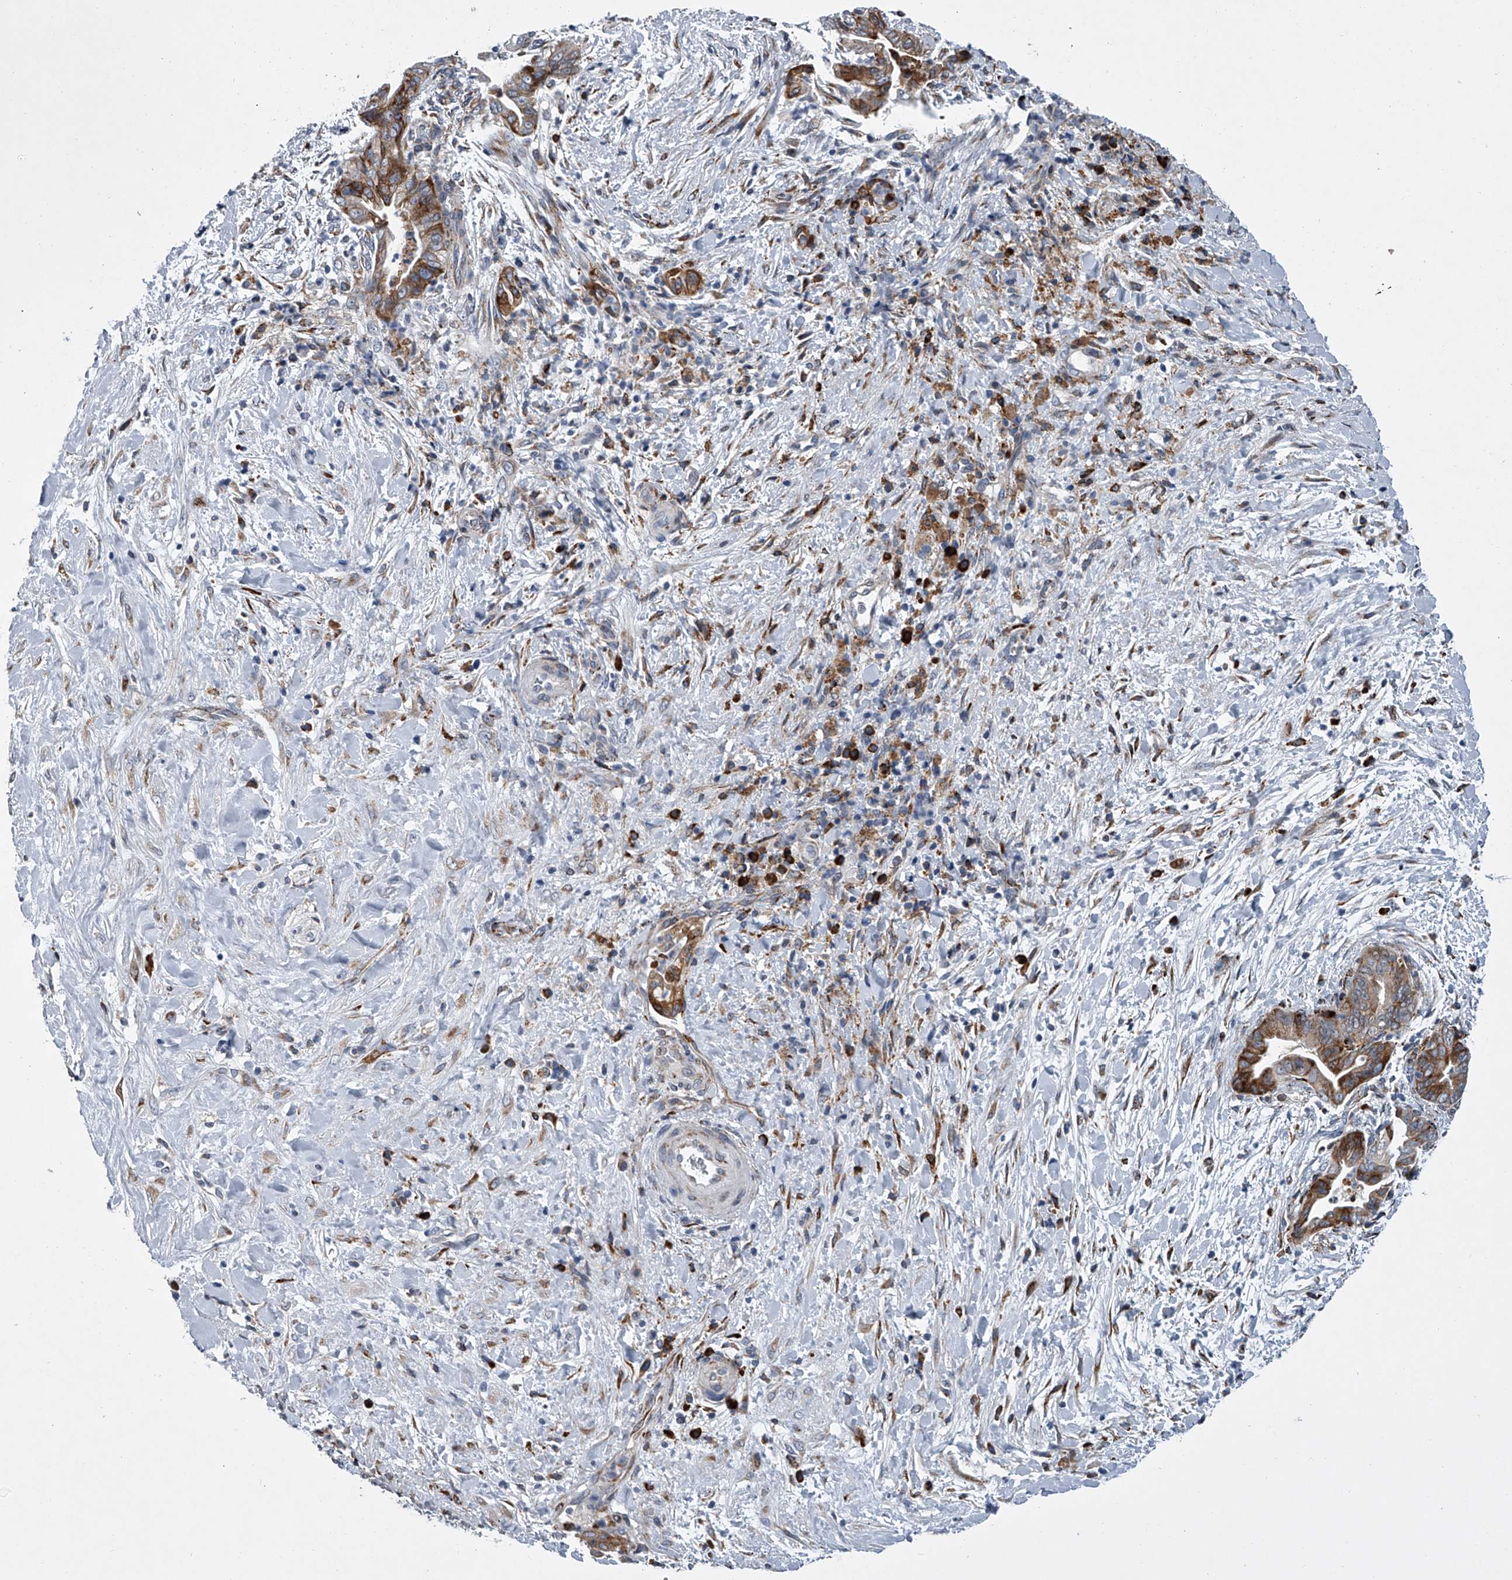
{"staining": {"intensity": "moderate", "quantity": ">75%", "location": "cytoplasmic/membranous"}, "tissue": "pancreatic cancer", "cell_type": "Tumor cells", "image_type": "cancer", "snomed": [{"axis": "morphology", "description": "Adenocarcinoma, NOS"}, {"axis": "topography", "description": "Pancreas"}], "caption": "The photomicrograph exhibits a brown stain indicating the presence of a protein in the cytoplasmic/membranous of tumor cells in pancreatic cancer. The staining was performed using DAB, with brown indicating positive protein expression. Nuclei are stained blue with hematoxylin.", "gene": "TMEM63C", "patient": {"sex": "male", "age": 75}}